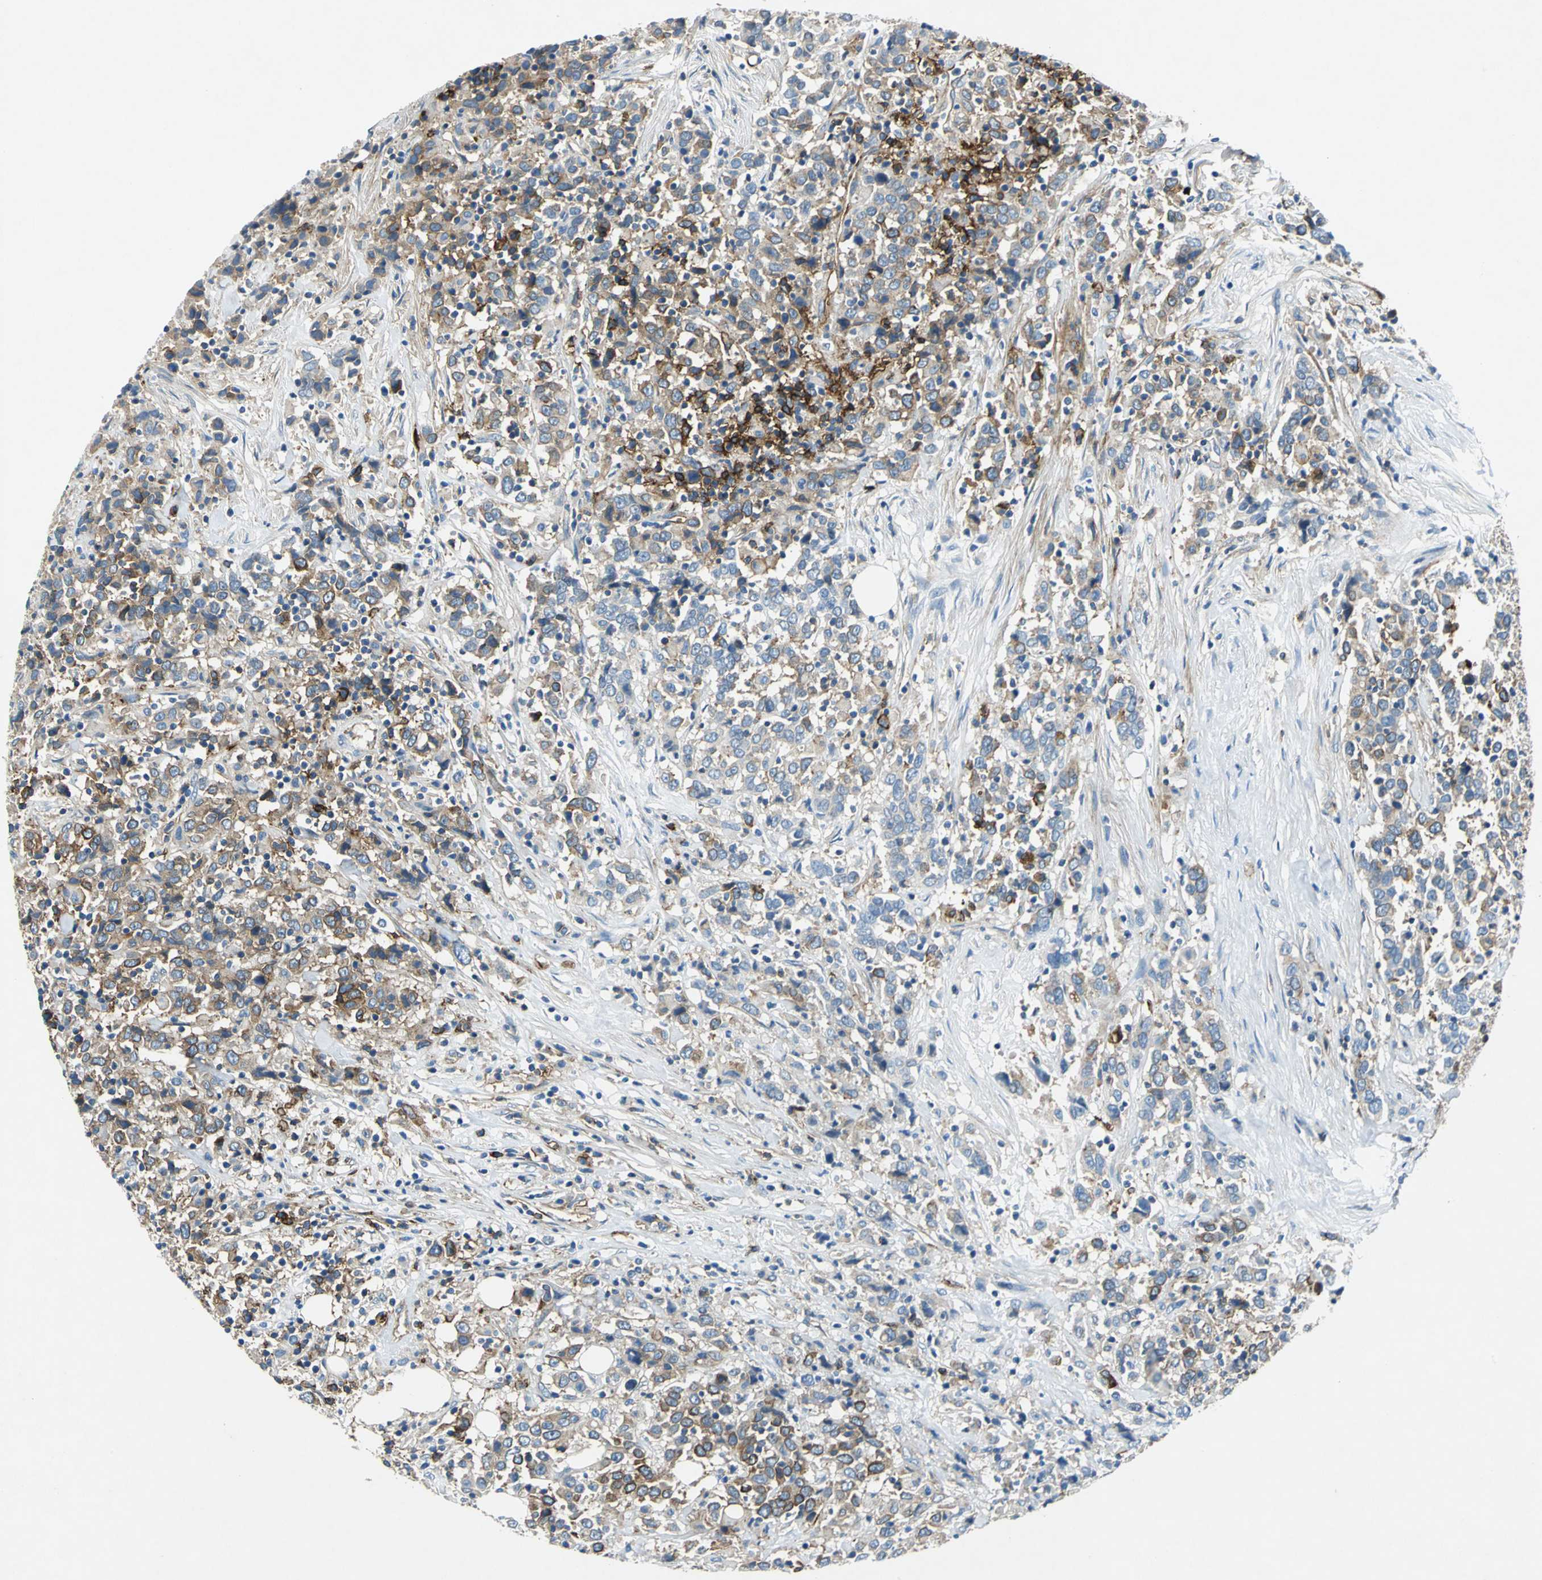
{"staining": {"intensity": "moderate", "quantity": ">75%", "location": "cytoplasmic/membranous"}, "tissue": "urothelial cancer", "cell_type": "Tumor cells", "image_type": "cancer", "snomed": [{"axis": "morphology", "description": "Urothelial carcinoma, High grade"}, {"axis": "topography", "description": "Urinary bladder"}], "caption": "Human high-grade urothelial carcinoma stained with a brown dye reveals moderate cytoplasmic/membranous positive positivity in about >75% of tumor cells.", "gene": "RPS13", "patient": {"sex": "male", "age": 61}}